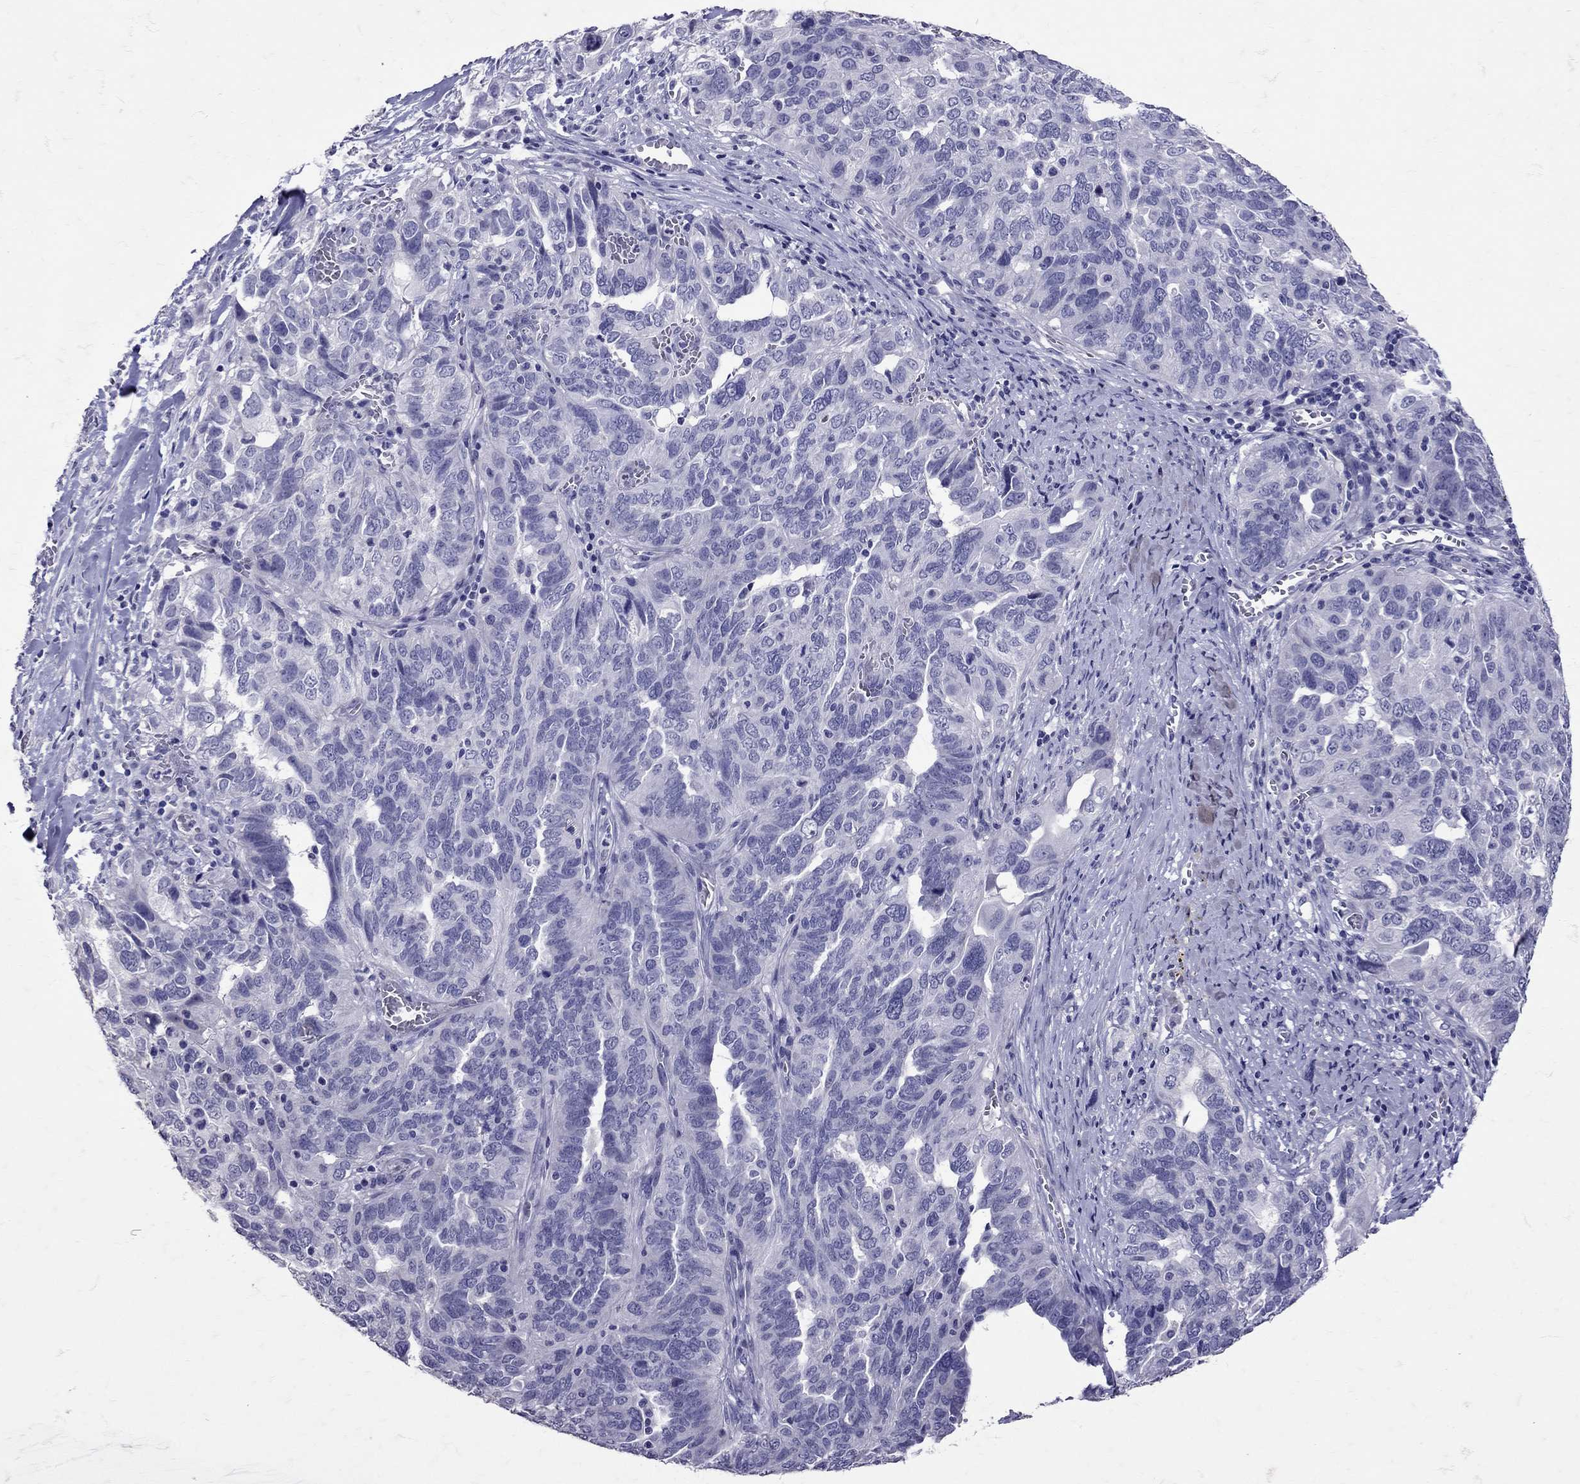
{"staining": {"intensity": "negative", "quantity": "none", "location": "none"}, "tissue": "ovarian cancer", "cell_type": "Tumor cells", "image_type": "cancer", "snomed": [{"axis": "morphology", "description": "Carcinoma, endometroid"}, {"axis": "topography", "description": "Soft tissue"}, {"axis": "topography", "description": "Ovary"}], "caption": "Ovarian endometroid carcinoma was stained to show a protein in brown. There is no significant positivity in tumor cells.", "gene": "SST", "patient": {"sex": "female", "age": 52}}